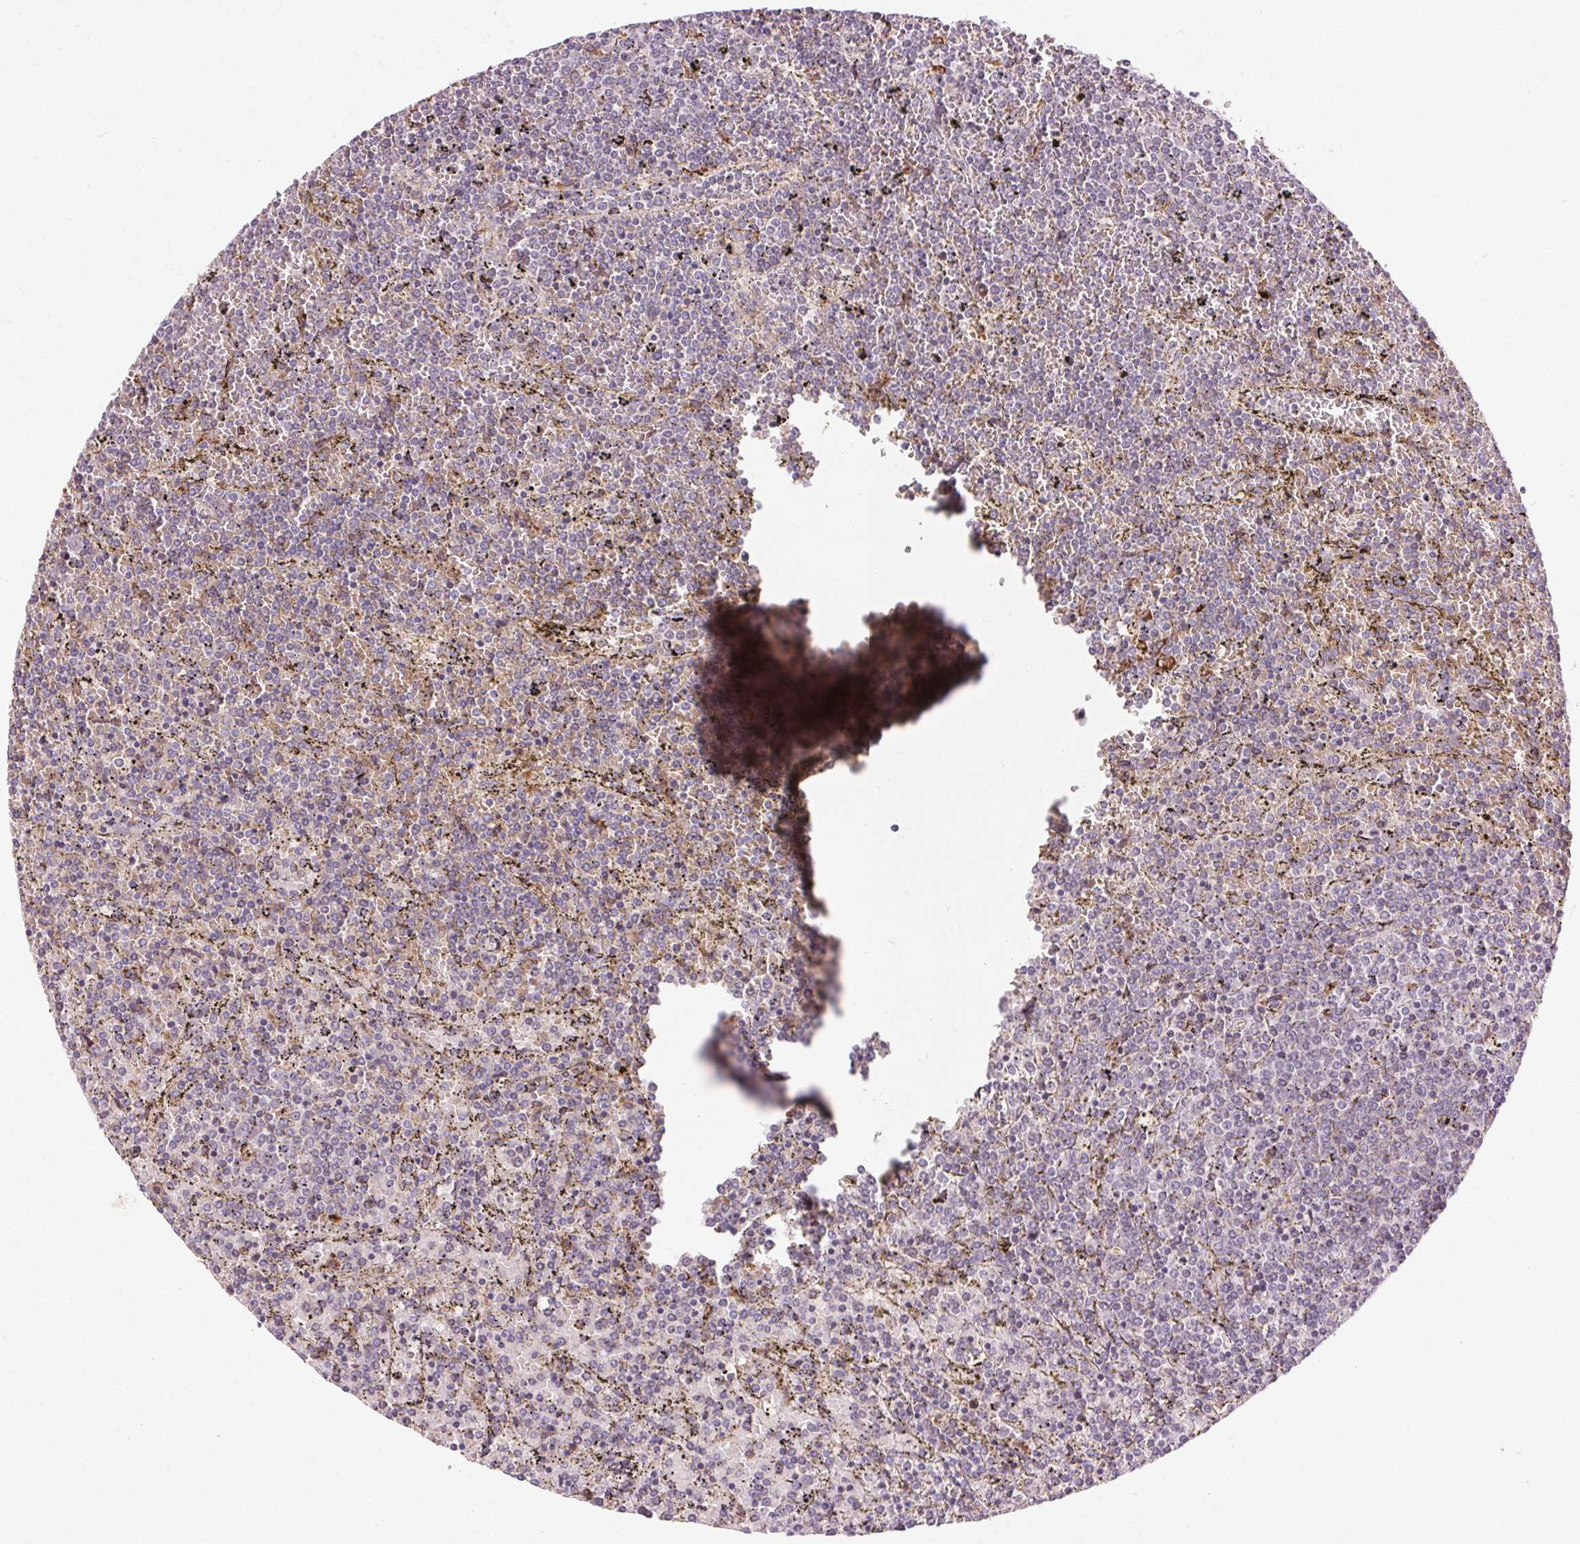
{"staining": {"intensity": "negative", "quantity": "none", "location": "none"}, "tissue": "lymphoma", "cell_type": "Tumor cells", "image_type": "cancer", "snomed": [{"axis": "morphology", "description": "Malignant lymphoma, non-Hodgkin's type, Low grade"}, {"axis": "topography", "description": "Spleen"}], "caption": "Immunohistochemical staining of human low-grade malignant lymphoma, non-Hodgkin's type reveals no significant positivity in tumor cells. (Stains: DAB (3,3'-diaminobenzidine) immunohistochemistry with hematoxylin counter stain, Microscopy: brightfield microscopy at high magnification).", "gene": "REP15", "patient": {"sex": "female", "age": 77}}